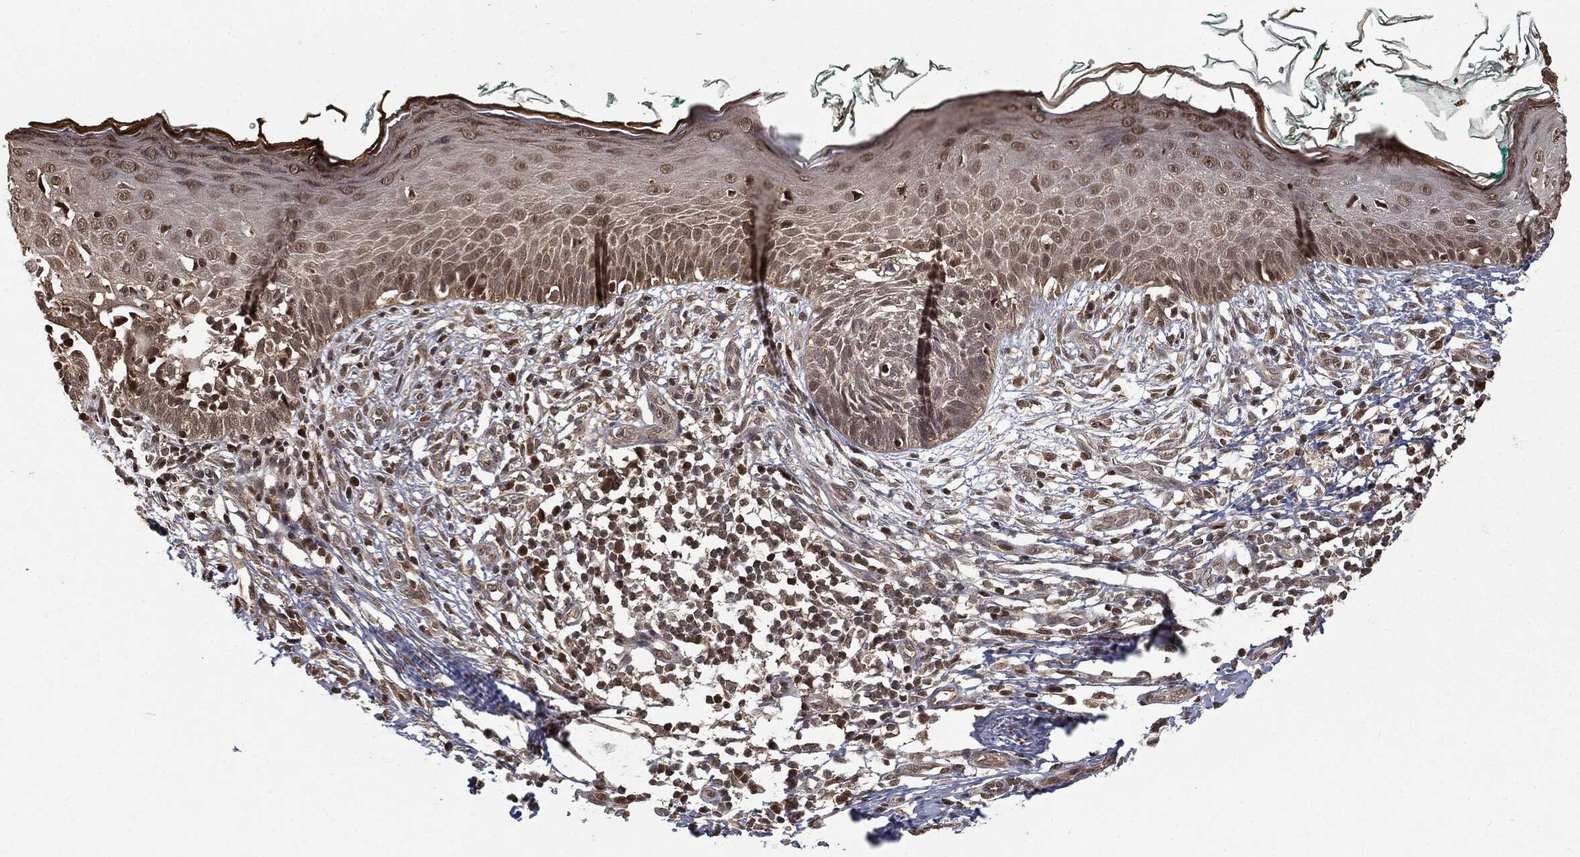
{"staining": {"intensity": "strong", "quantity": "<25%", "location": "cytoplasmic/membranous,nuclear"}, "tissue": "skin", "cell_type": "Fibroblasts", "image_type": "normal", "snomed": [{"axis": "morphology", "description": "Normal tissue, NOS"}, {"axis": "morphology", "description": "Basal cell carcinoma"}, {"axis": "topography", "description": "Skin"}], "caption": "Immunohistochemical staining of normal human skin exhibits <25% levels of strong cytoplasmic/membranous,nuclear protein expression in approximately <25% of fibroblasts.", "gene": "ZNHIT6", "patient": {"sex": "male", "age": 33}}